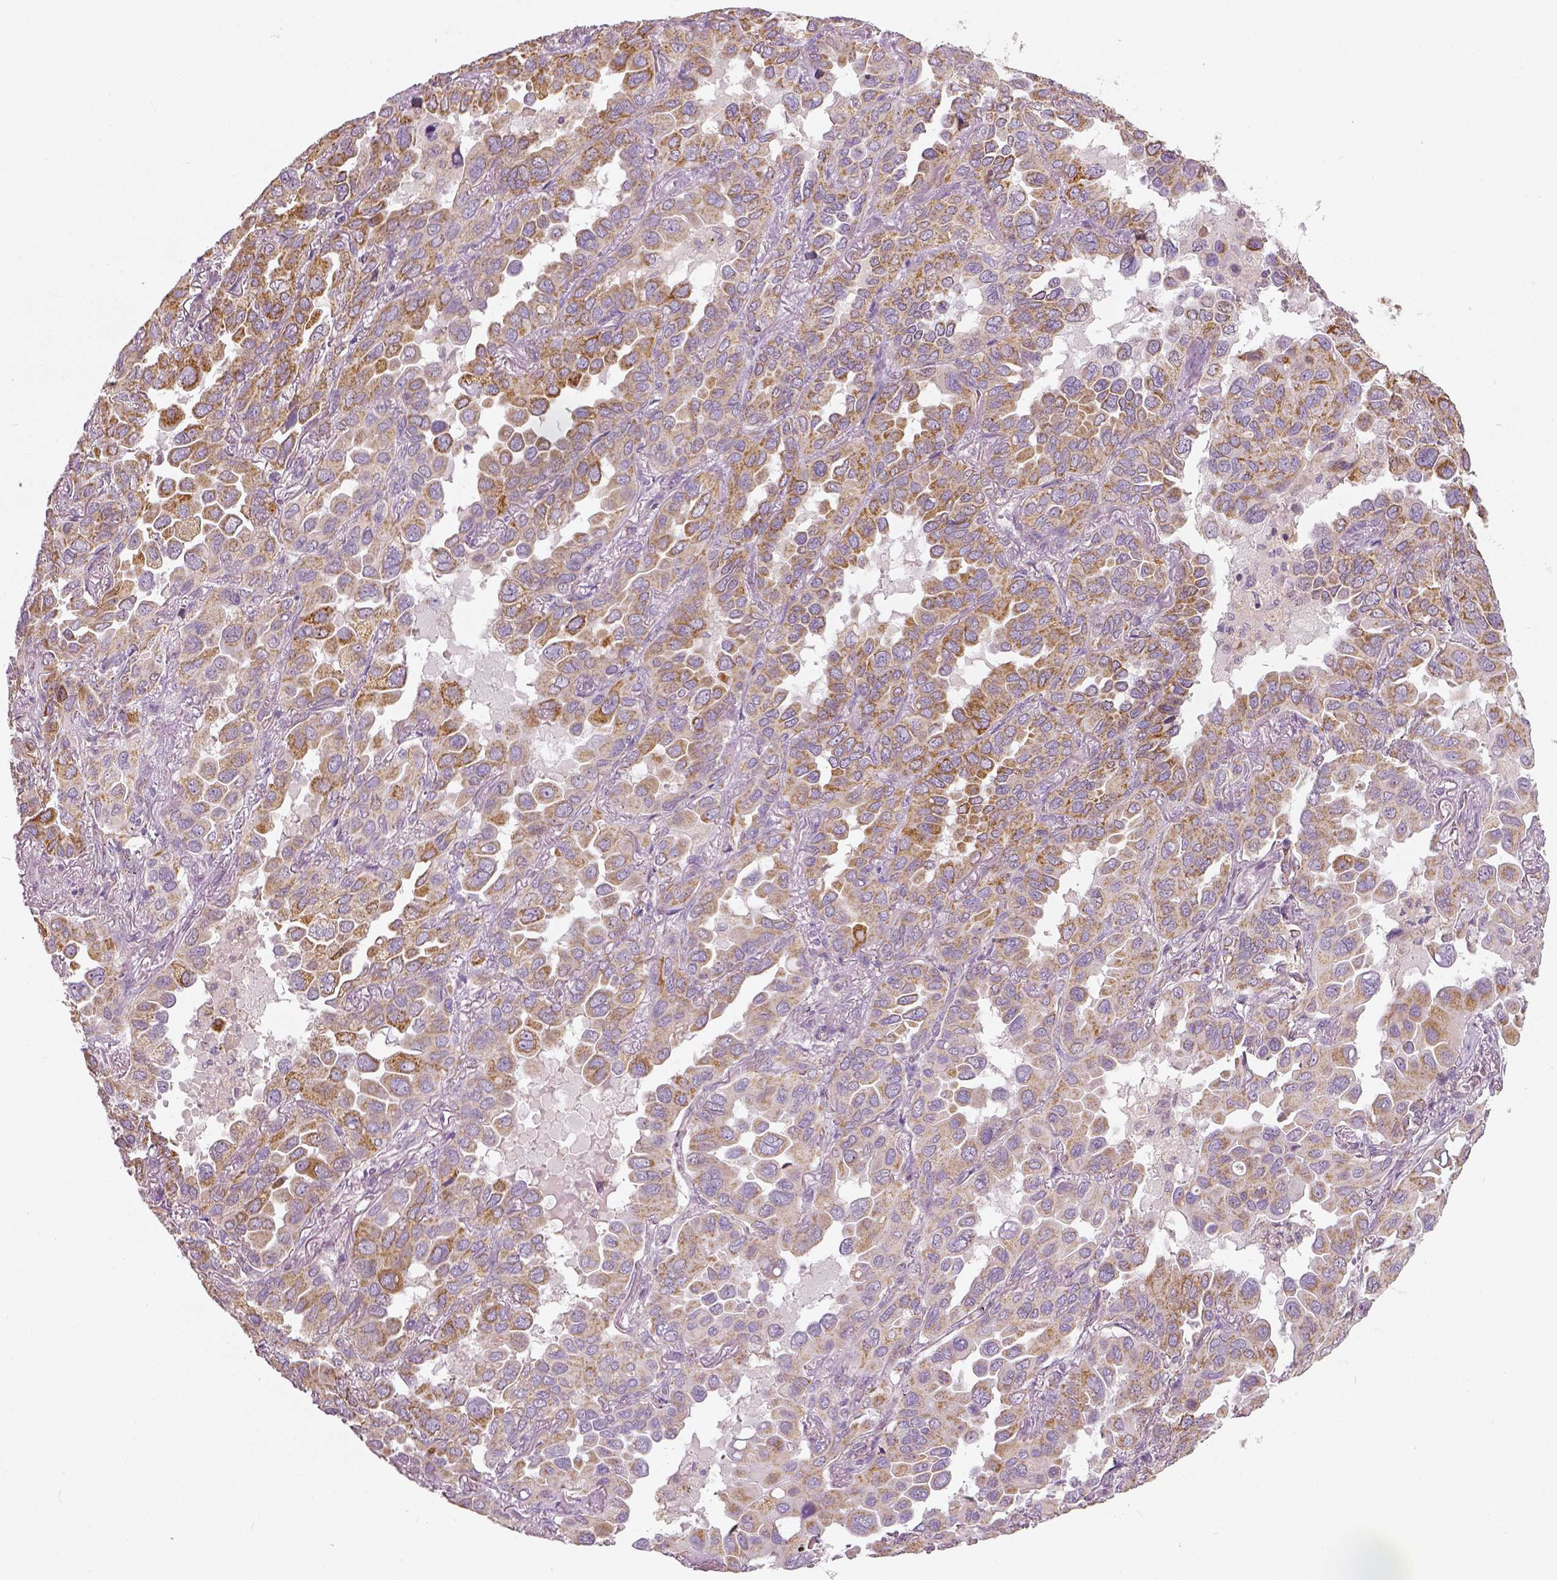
{"staining": {"intensity": "moderate", "quantity": "25%-75%", "location": "cytoplasmic/membranous"}, "tissue": "lung cancer", "cell_type": "Tumor cells", "image_type": "cancer", "snomed": [{"axis": "morphology", "description": "Adenocarcinoma, NOS"}, {"axis": "topography", "description": "Lung"}], "caption": "Adenocarcinoma (lung) tissue exhibits moderate cytoplasmic/membranous staining in about 25%-75% of tumor cells, visualized by immunohistochemistry.", "gene": "PGAM5", "patient": {"sex": "male", "age": 64}}